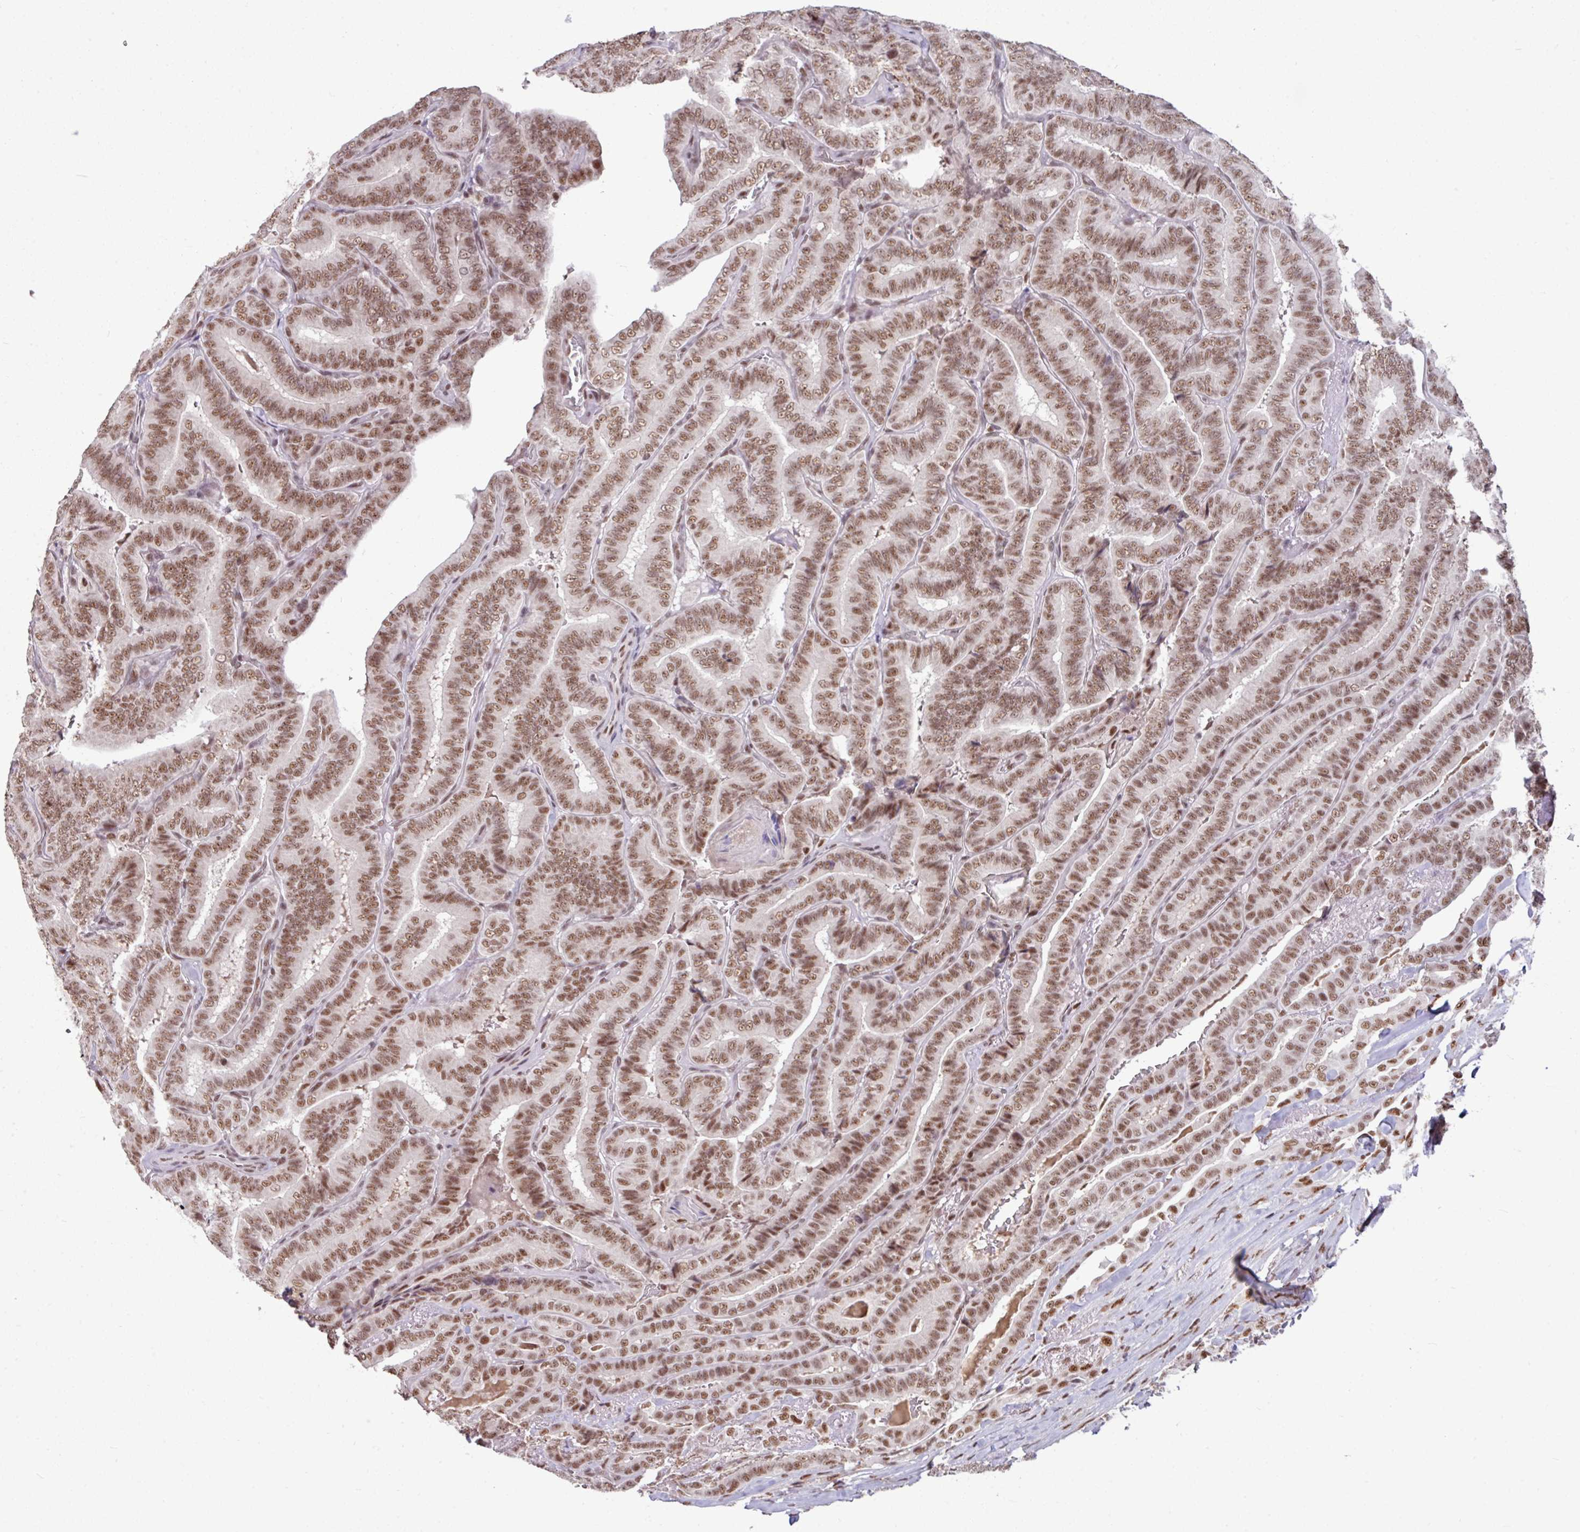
{"staining": {"intensity": "moderate", "quantity": ">75%", "location": "nuclear"}, "tissue": "thyroid cancer", "cell_type": "Tumor cells", "image_type": "cancer", "snomed": [{"axis": "morphology", "description": "Papillary adenocarcinoma, NOS"}, {"axis": "topography", "description": "Thyroid gland"}], "caption": "Thyroid cancer (papillary adenocarcinoma) stained with DAB immunohistochemistry (IHC) demonstrates medium levels of moderate nuclear staining in approximately >75% of tumor cells.", "gene": "TDG", "patient": {"sex": "male", "age": 61}}